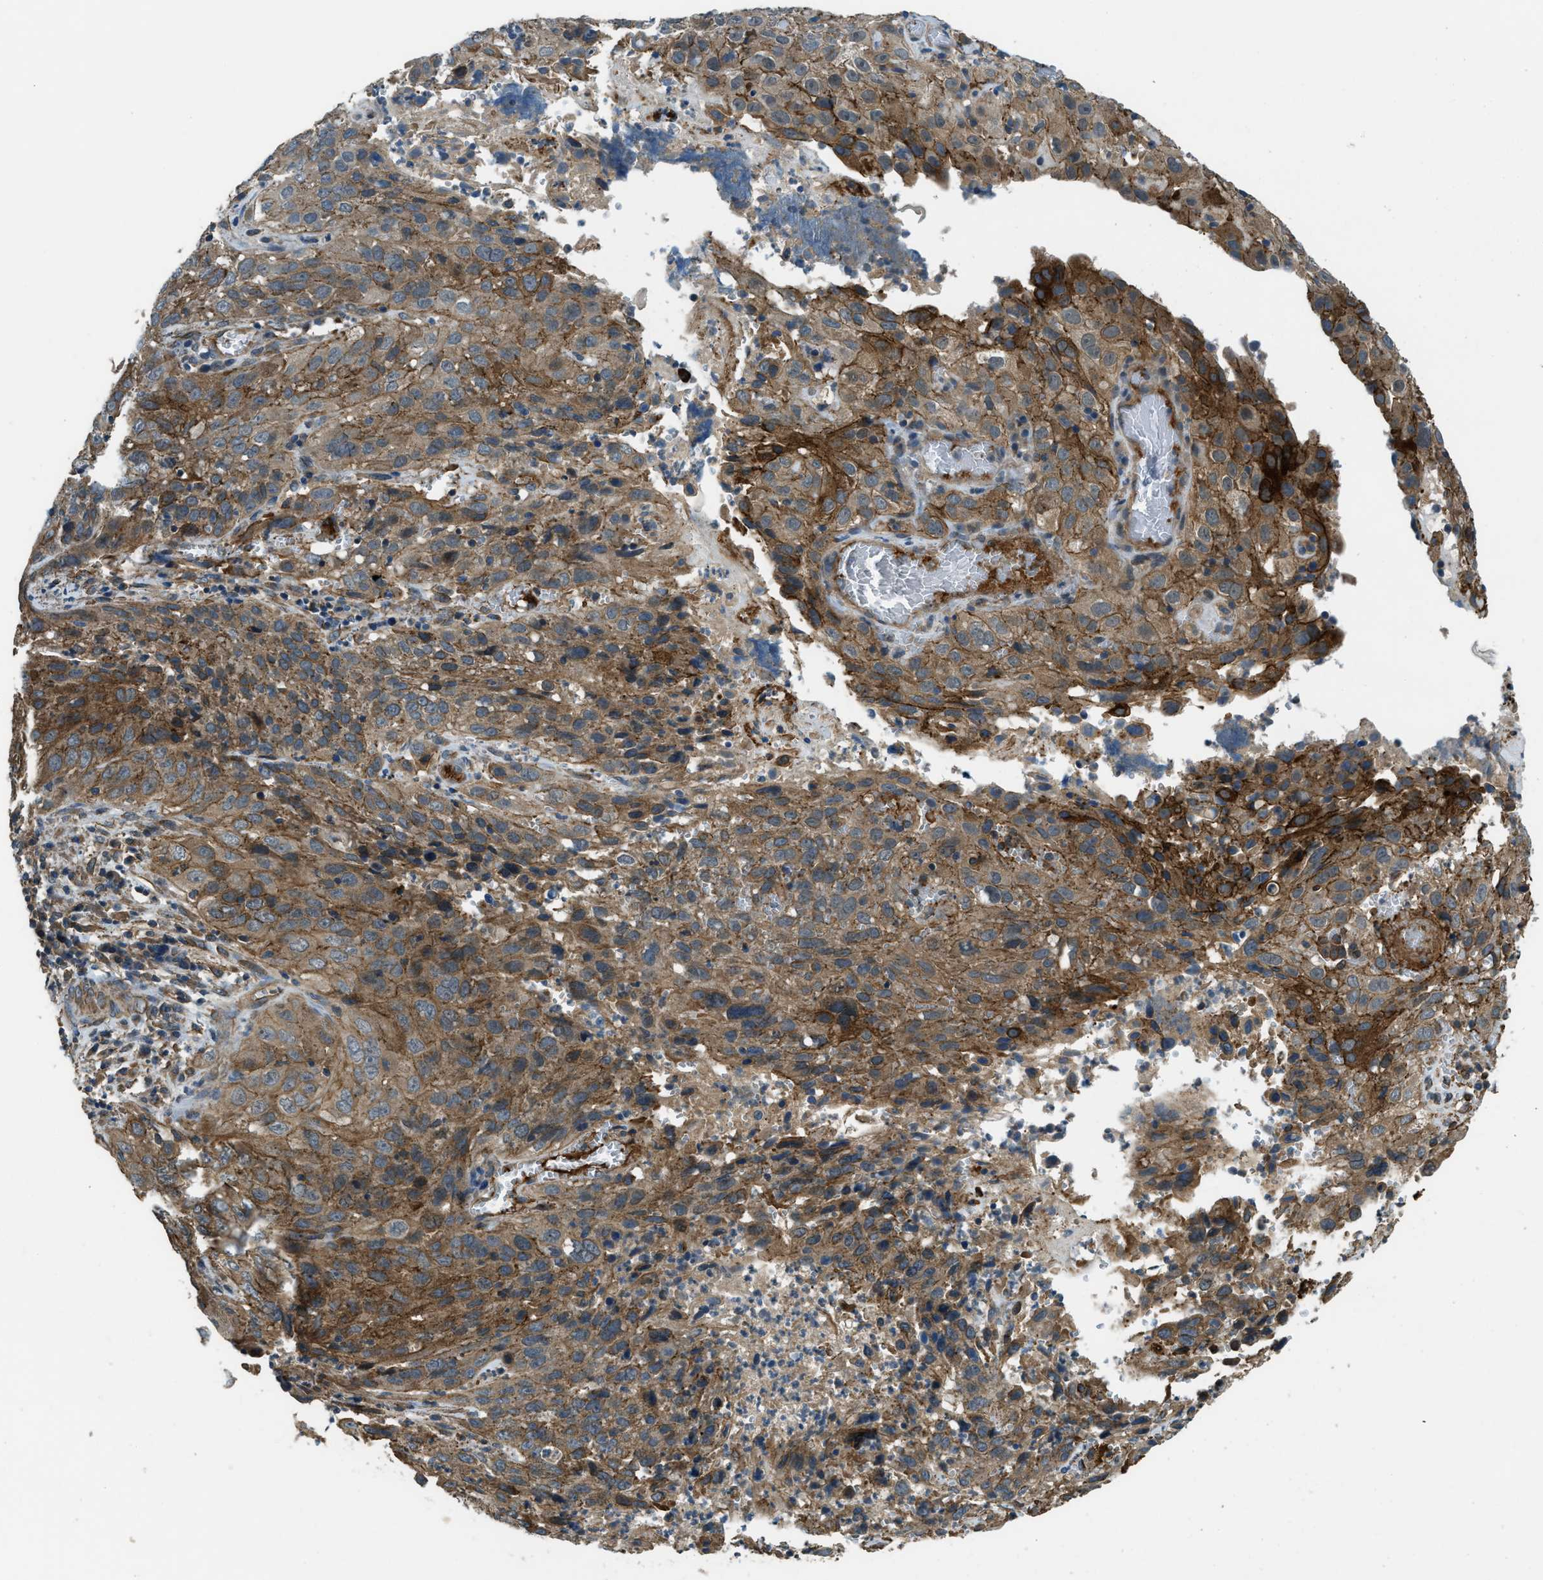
{"staining": {"intensity": "moderate", "quantity": ">75%", "location": "cytoplasmic/membranous"}, "tissue": "cervical cancer", "cell_type": "Tumor cells", "image_type": "cancer", "snomed": [{"axis": "morphology", "description": "Squamous cell carcinoma, NOS"}, {"axis": "topography", "description": "Cervix"}], "caption": "Moderate cytoplasmic/membranous positivity for a protein is appreciated in about >75% of tumor cells of cervical cancer (squamous cell carcinoma) using immunohistochemistry (IHC).", "gene": "CGN", "patient": {"sex": "female", "age": 32}}